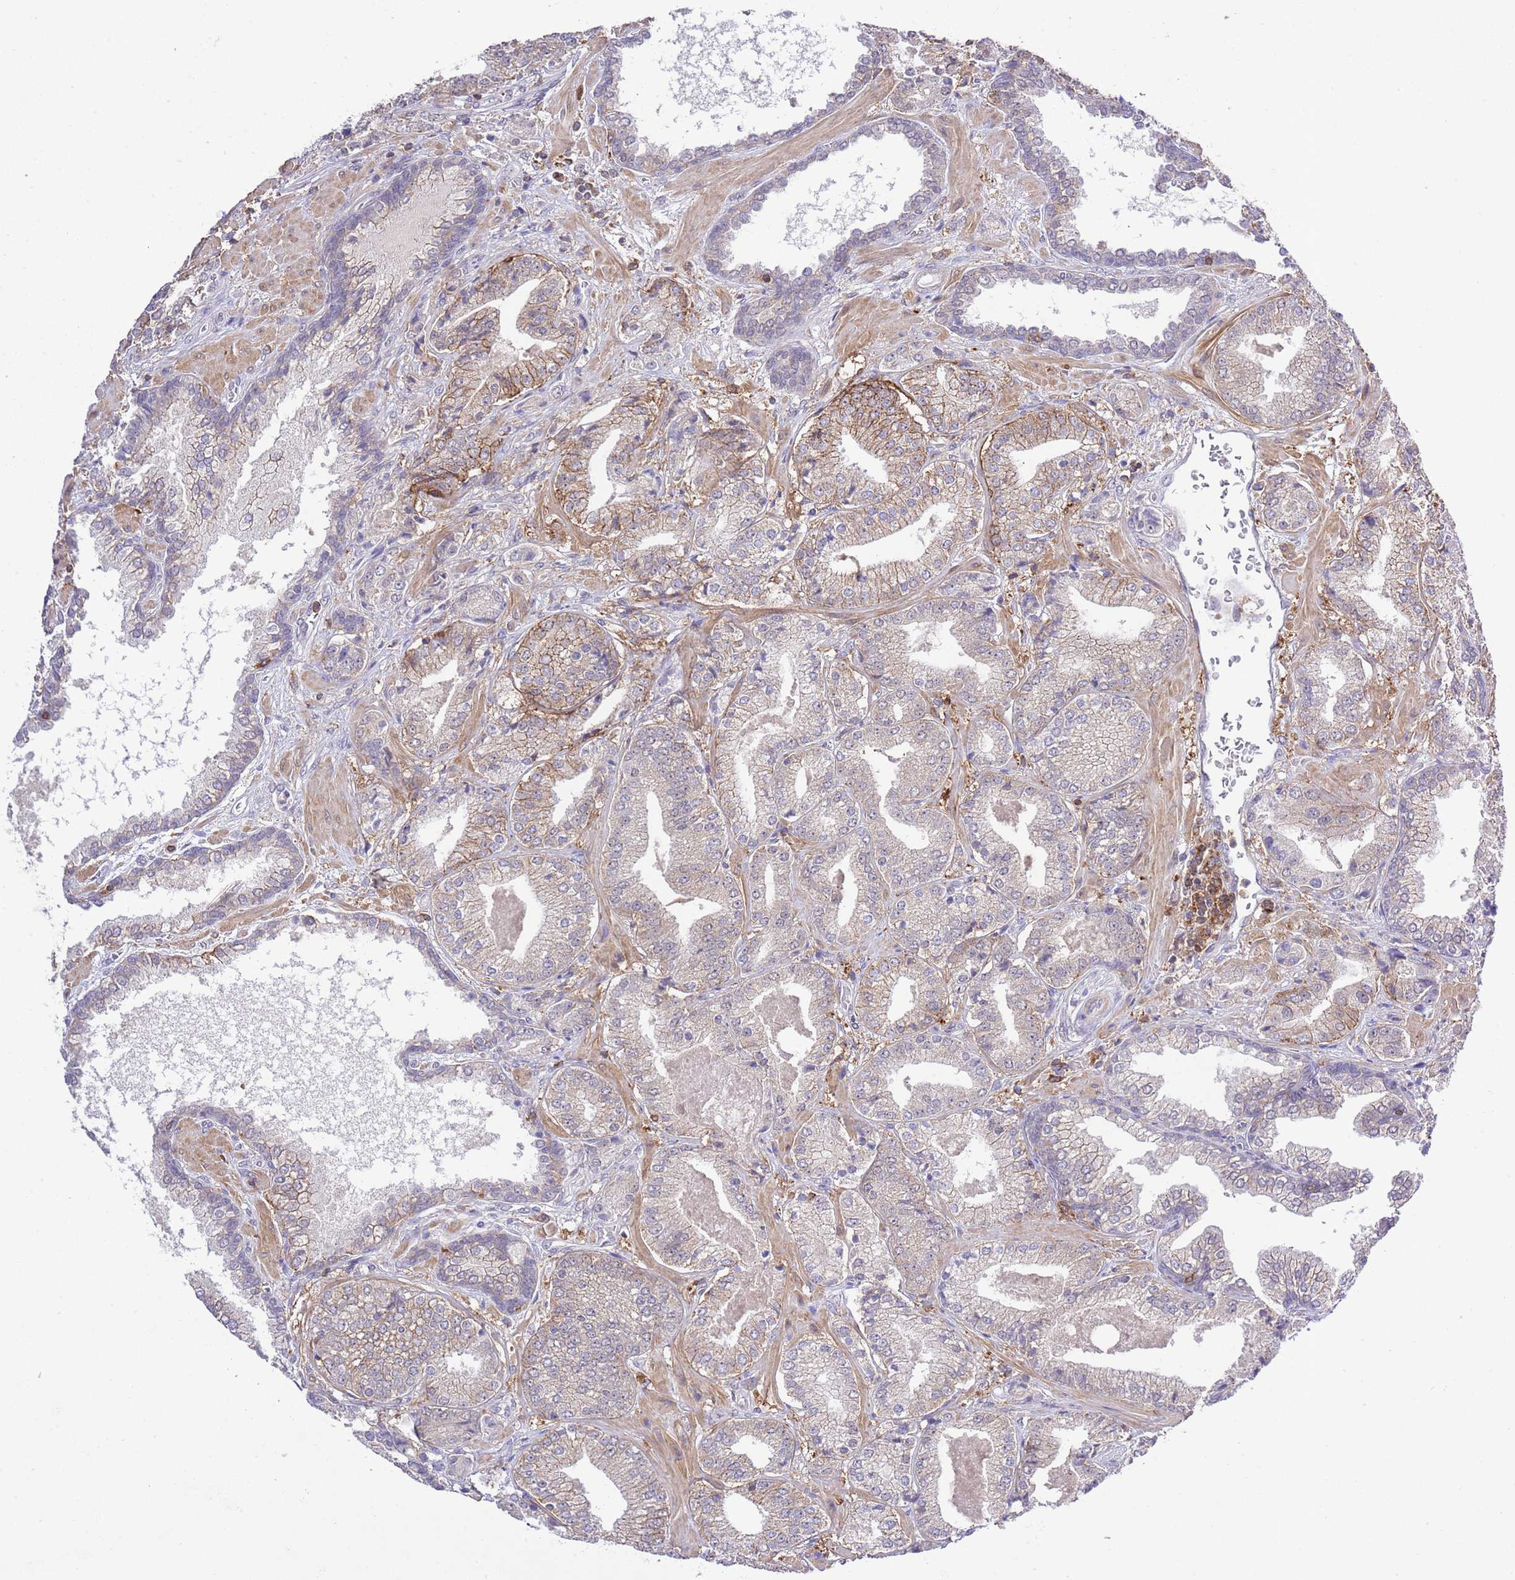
{"staining": {"intensity": "negative", "quantity": "none", "location": "none"}, "tissue": "prostate cancer", "cell_type": "Tumor cells", "image_type": "cancer", "snomed": [{"axis": "morphology", "description": "Adenocarcinoma, High grade"}, {"axis": "topography", "description": "Prostate"}], "caption": "This photomicrograph is of adenocarcinoma (high-grade) (prostate) stained with immunohistochemistry to label a protein in brown with the nuclei are counter-stained blue. There is no staining in tumor cells.", "gene": "EFHD1", "patient": {"sex": "male", "age": 63}}